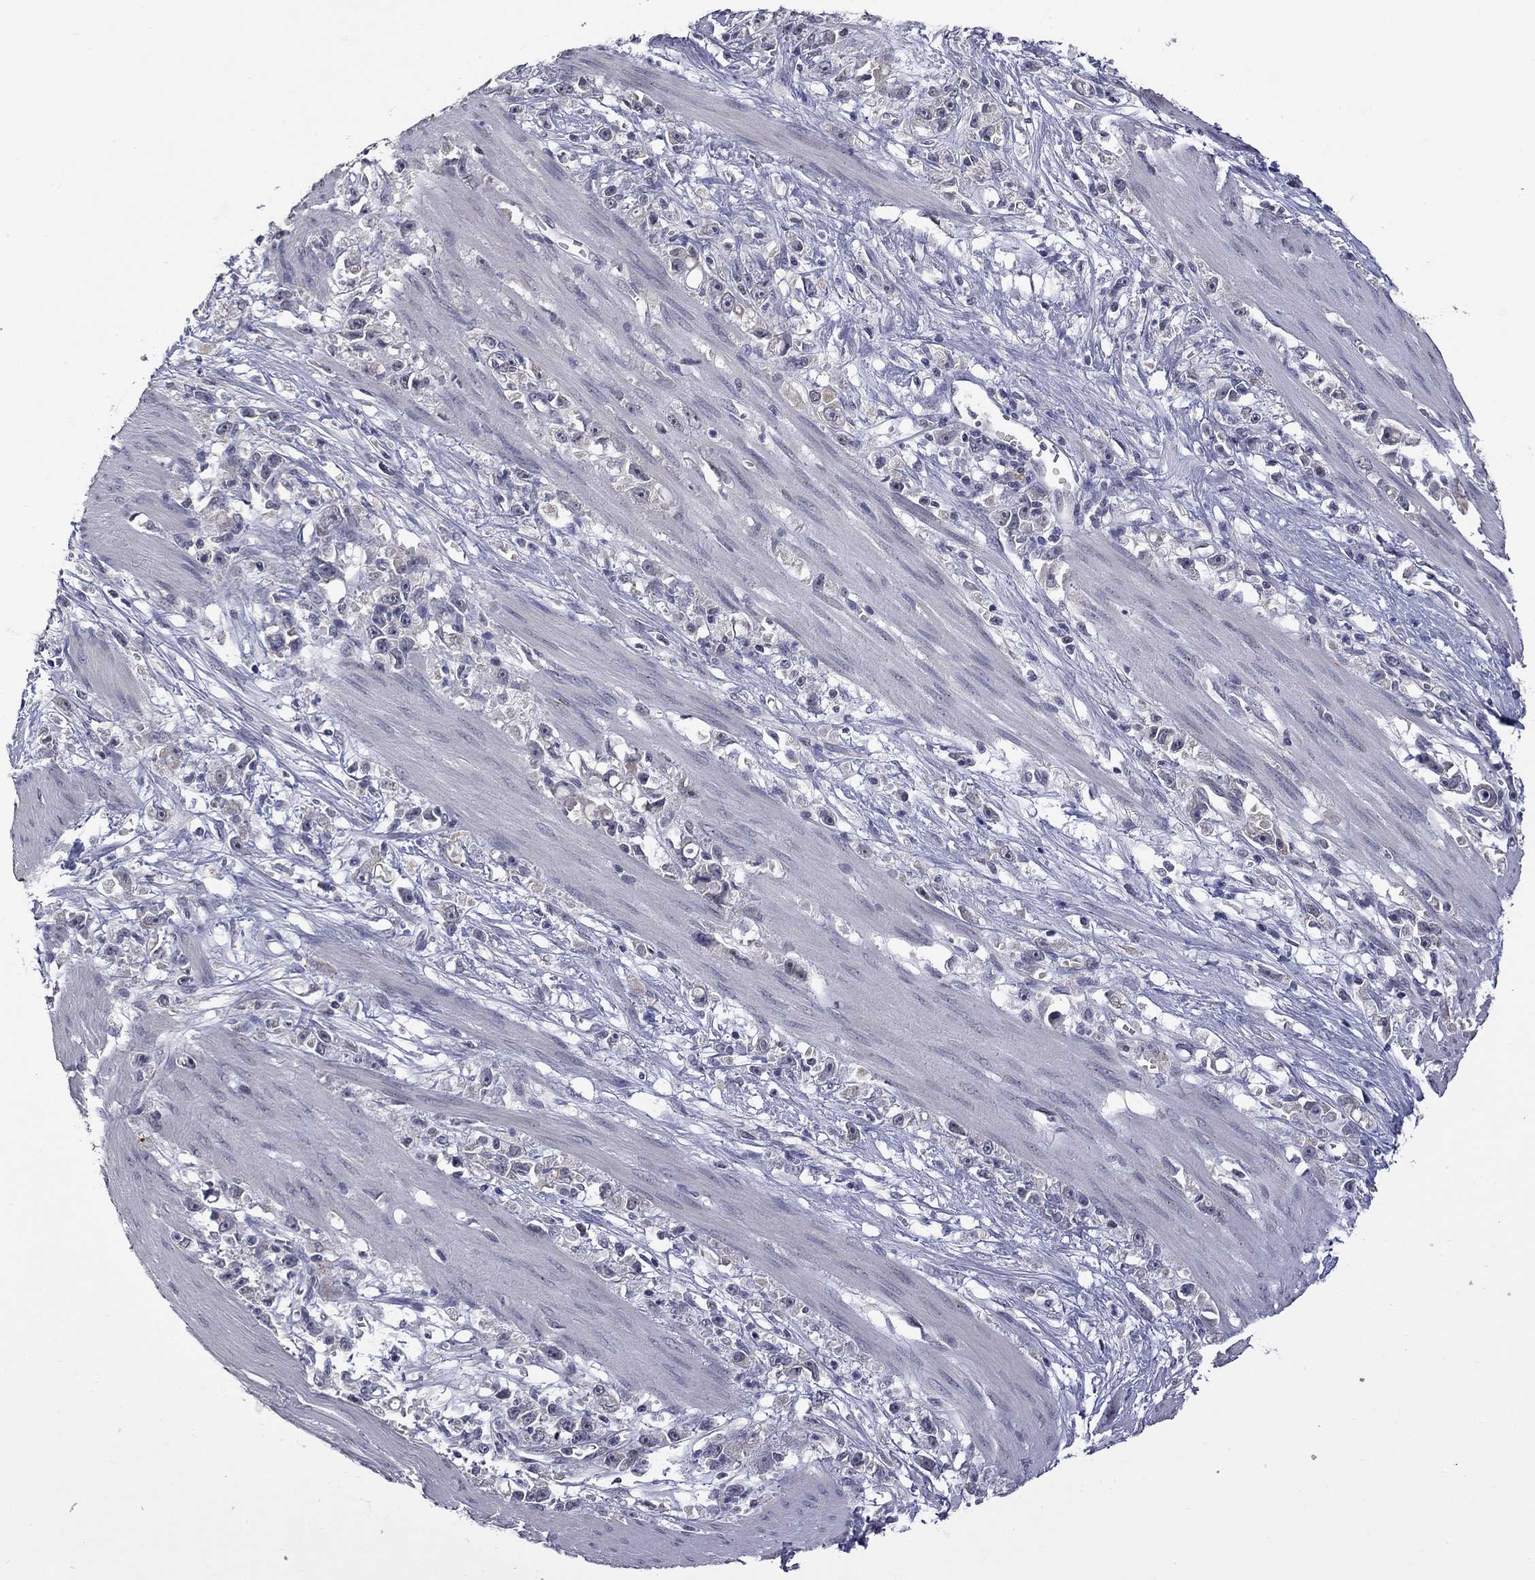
{"staining": {"intensity": "negative", "quantity": "none", "location": "none"}, "tissue": "stomach cancer", "cell_type": "Tumor cells", "image_type": "cancer", "snomed": [{"axis": "morphology", "description": "Adenocarcinoma, NOS"}, {"axis": "topography", "description": "Stomach"}], "caption": "Histopathology image shows no significant protein staining in tumor cells of adenocarcinoma (stomach).", "gene": "FABP12", "patient": {"sex": "female", "age": 59}}